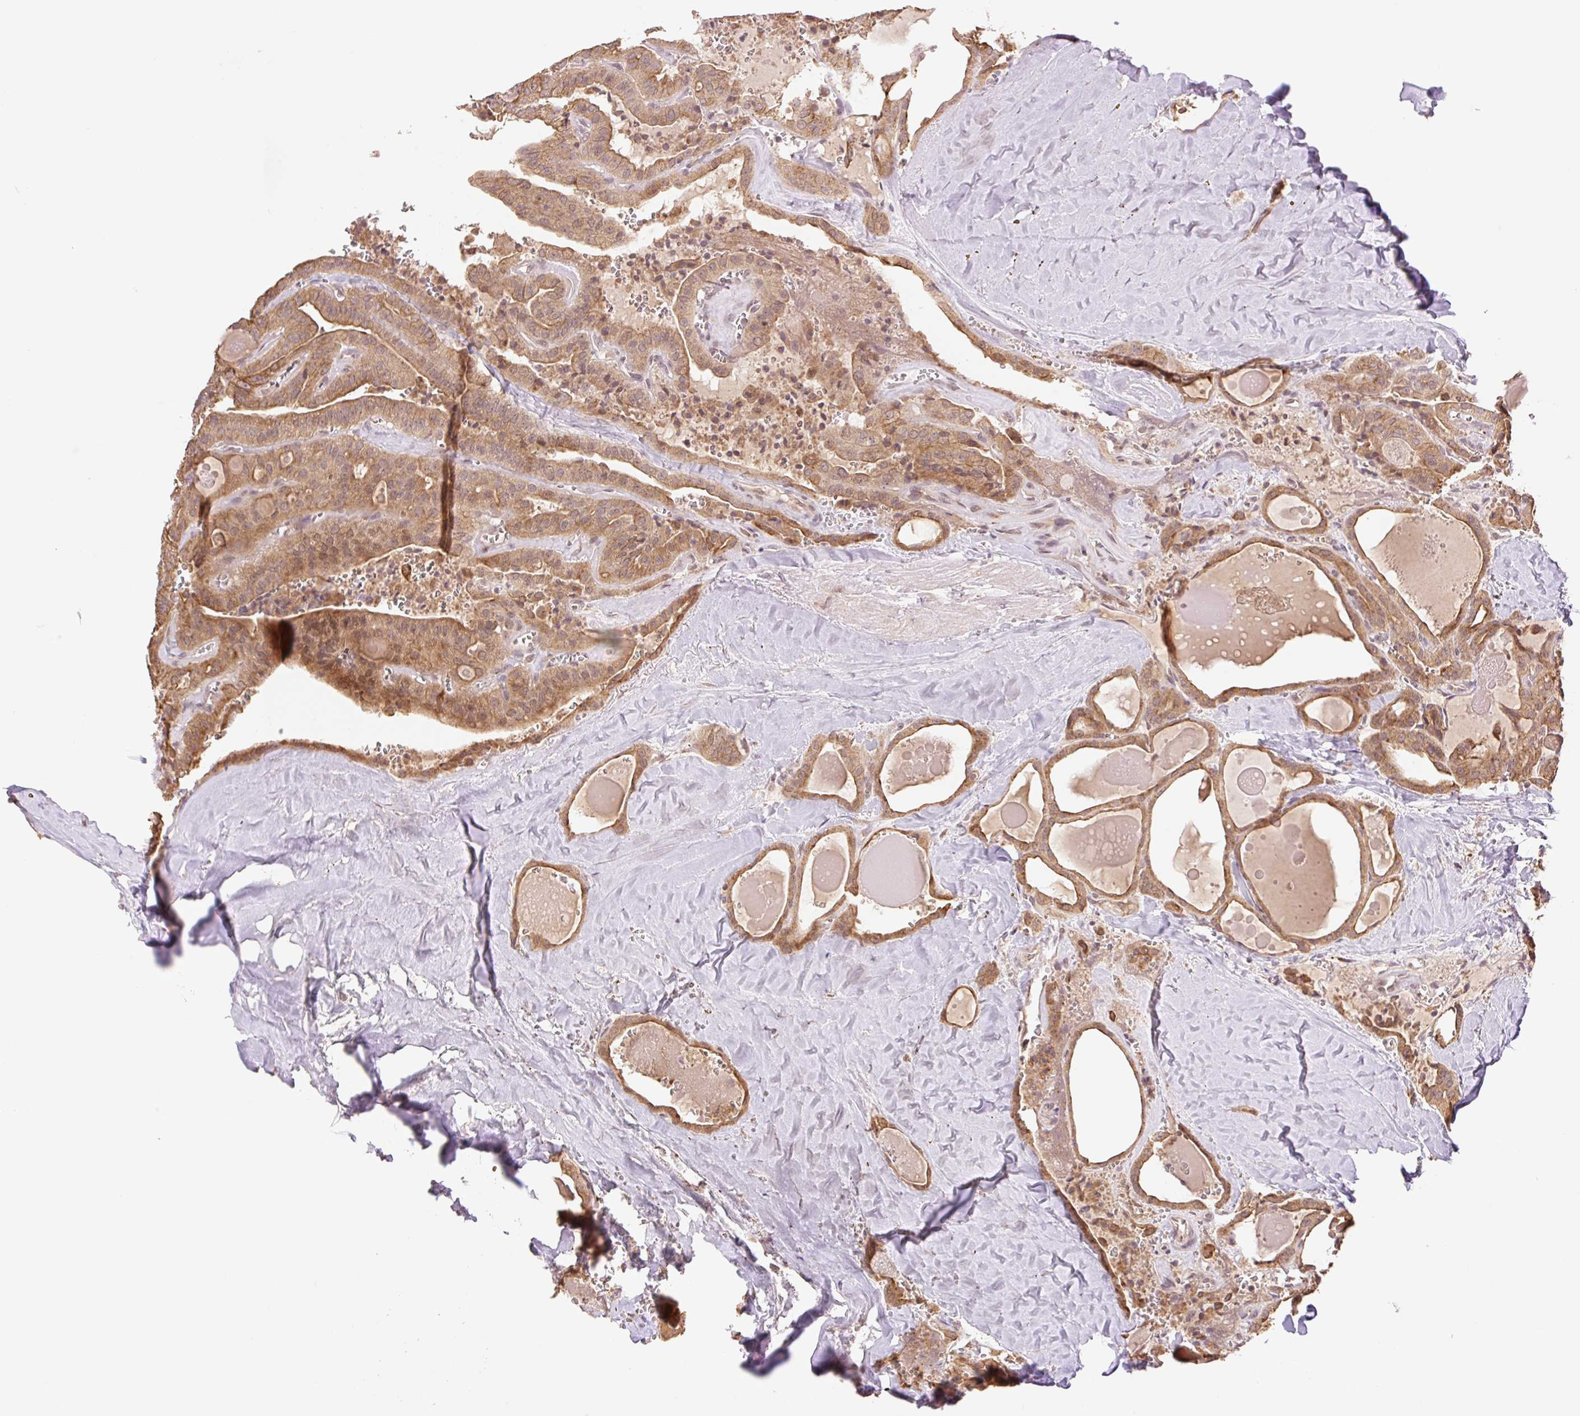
{"staining": {"intensity": "moderate", "quantity": ">75%", "location": "cytoplasmic/membranous"}, "tissue": "thyroid cancer", "cell_type": "Tumor cells", "image_type": "cancer", "snomed": [{"axis": "morphology", "description": "Papillary adenocarcinoma, NOS"}, {"axis": "topography", "description": "Thyroid gland"}], "caption": "IHC (DAB (3,3'-diaminobenzidine)) staining of human papillary adenocarcinoma (thyroid) reveals moderate cytoplasmic/membranous protein expression in about >75% of tumor cells.", "gene": "YJU2B", "patient": {"sex": "male", "age": 52}}